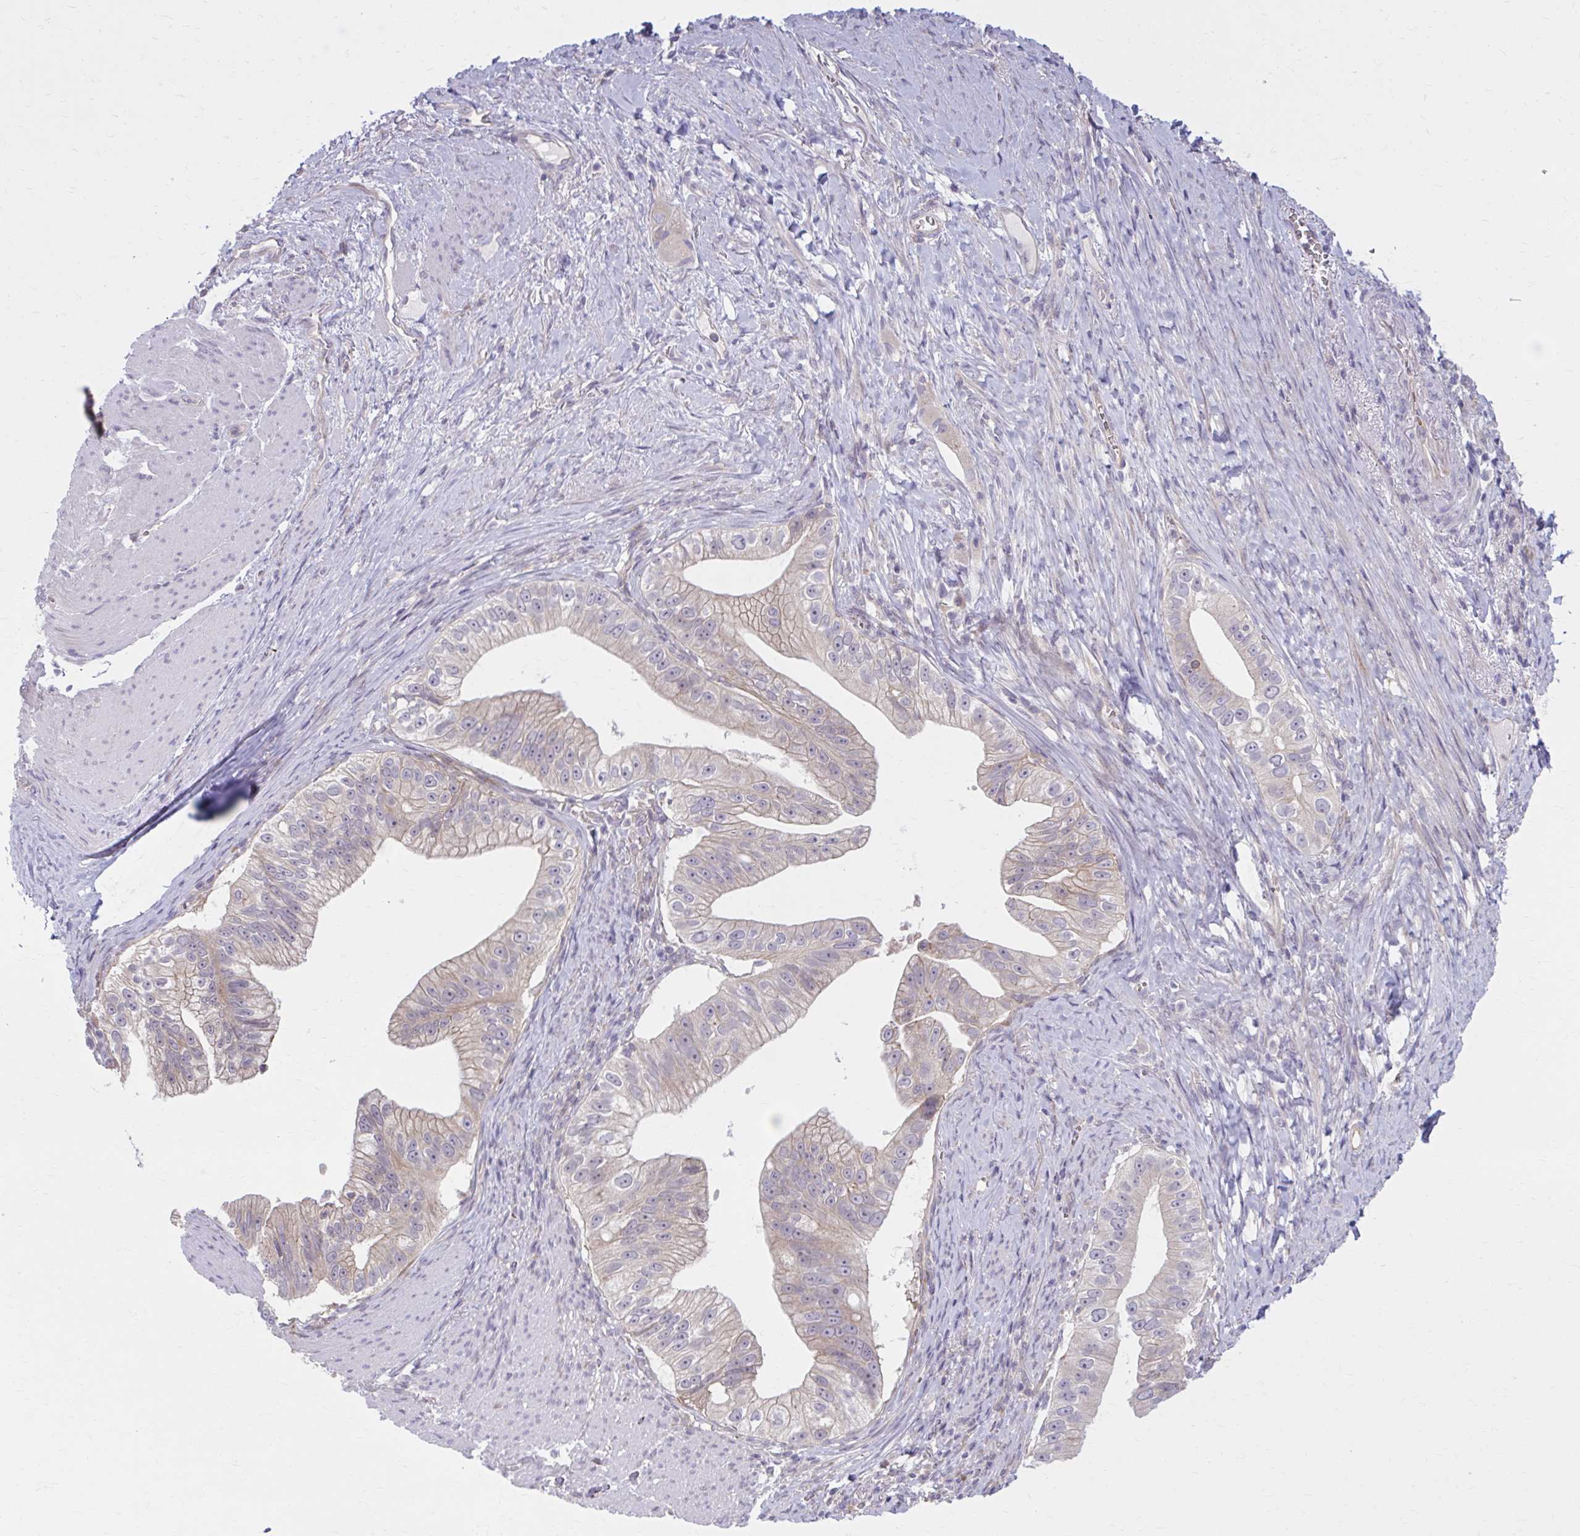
{"staining": {"intensity": "weak", "quantity": "25%-75%", "location": "cytoplasmic/membranous"}, "tissue": "pancreatic cancer", "cell_type": "Tumor cells", "image_type": "cancer", "snomed": [{"axis": "morphology", "description": "Adenocarcinoma, NOS"}, {"axis": "topography", "description": "Pancreas"}], "caption": "Adenocarcinoma (pancreatic) stained with a protein marker exhibits weak staining in tumor cells.", "gene": "SNF8", "patient": {"sex": "male", "age": 70}}